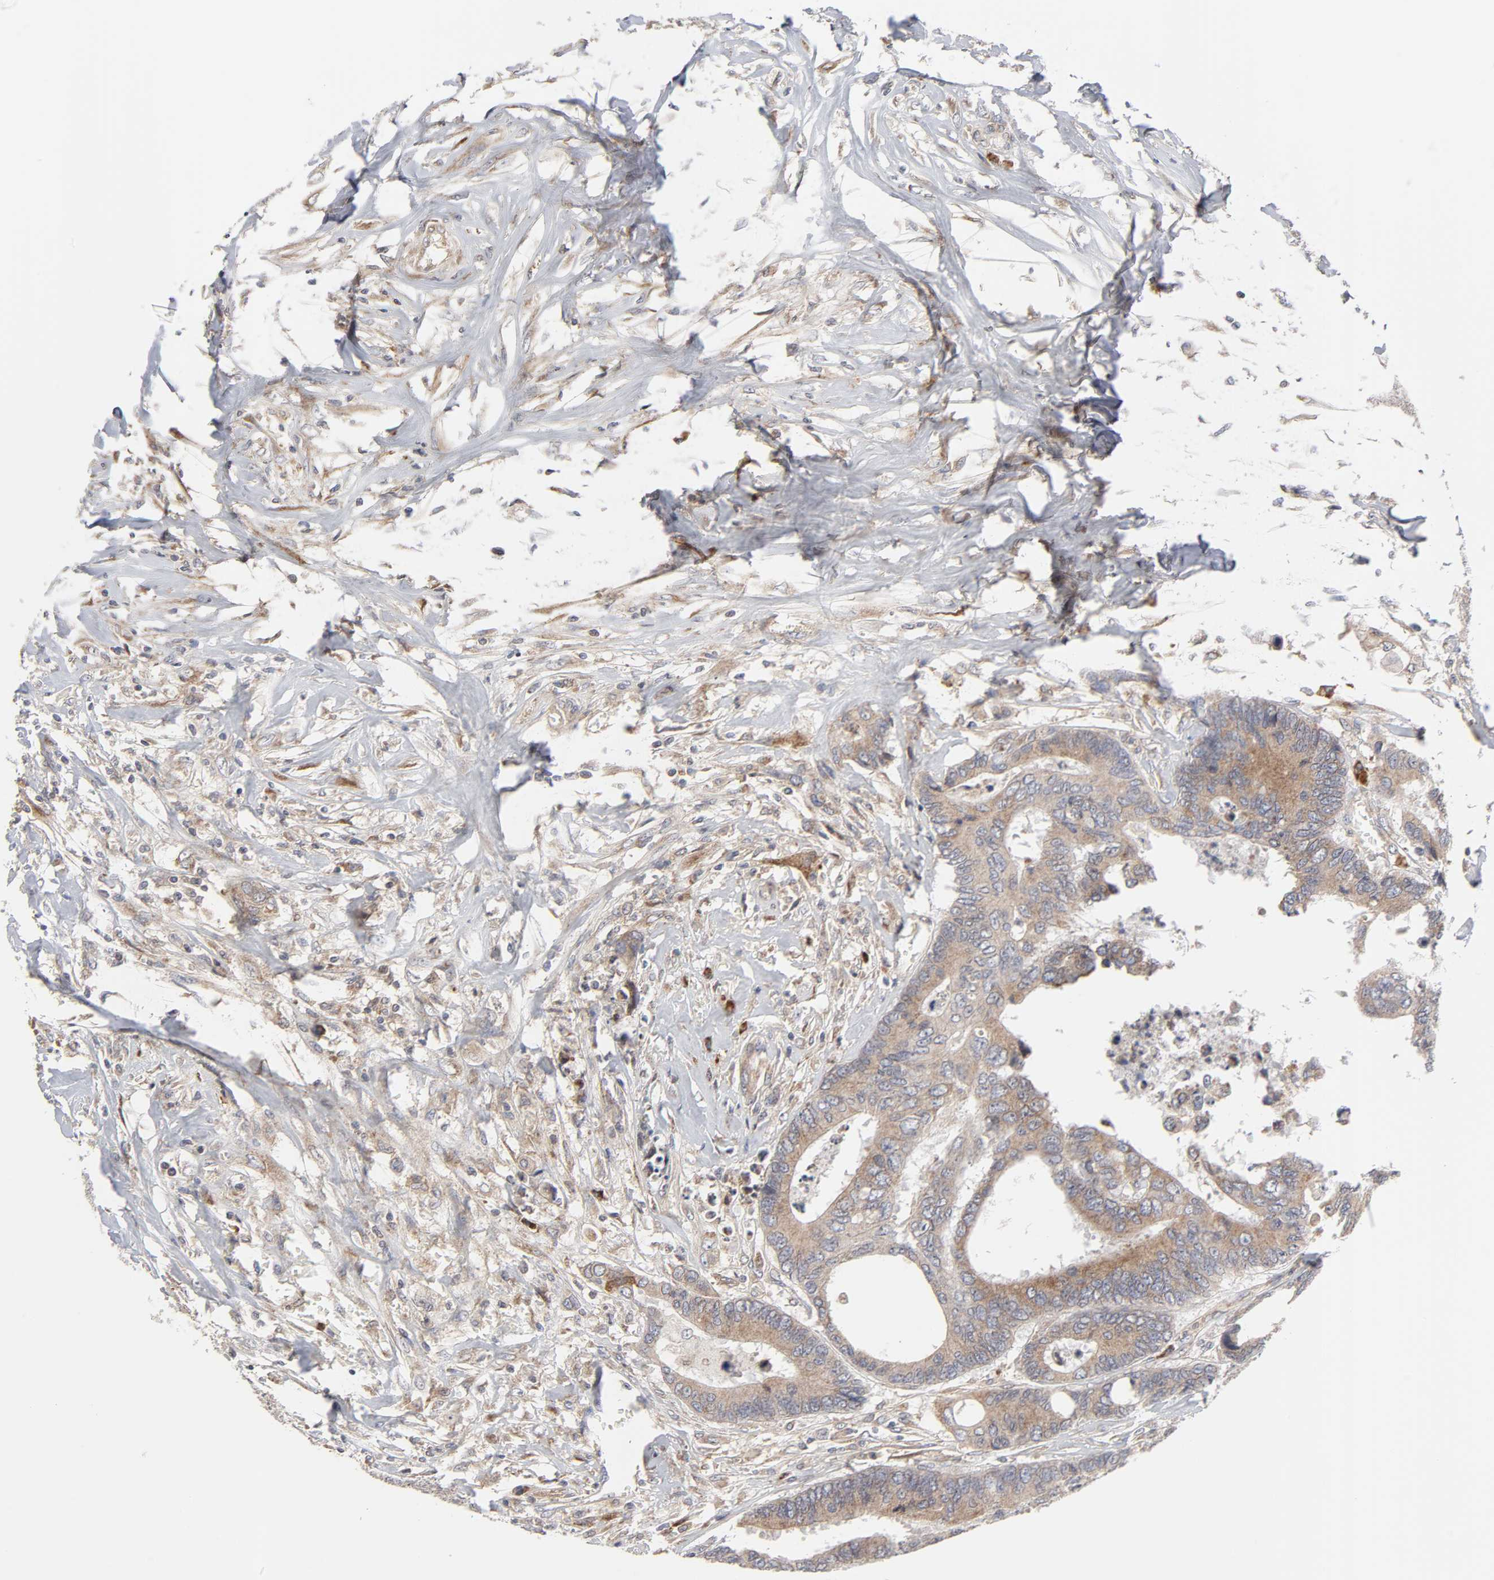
{"staining": {"intensity": "weak", "quantity": ">75%", "location": "cytoplasmic/membranous"}, "tissue": "colorectal cancer", "cell_type": "Tumor cells", "image_type": "cancer", "snomed": [{"axis": "morphology", "description": "Adenocarcinoma, NOS"}, {"axis": "topography", "description": "Rectum"}], "caption": "Colorectal cancer (adenocarcinoma) tissue displays weak cytoplasmic/membranous staining in approximately >75% of tumor cells Immunohistochemistry (ihc) stains the protein of interest in brown and the nuclei are stained blue.", "gene": "IL4R", "patient": {"sex": "male", "age": 55}}